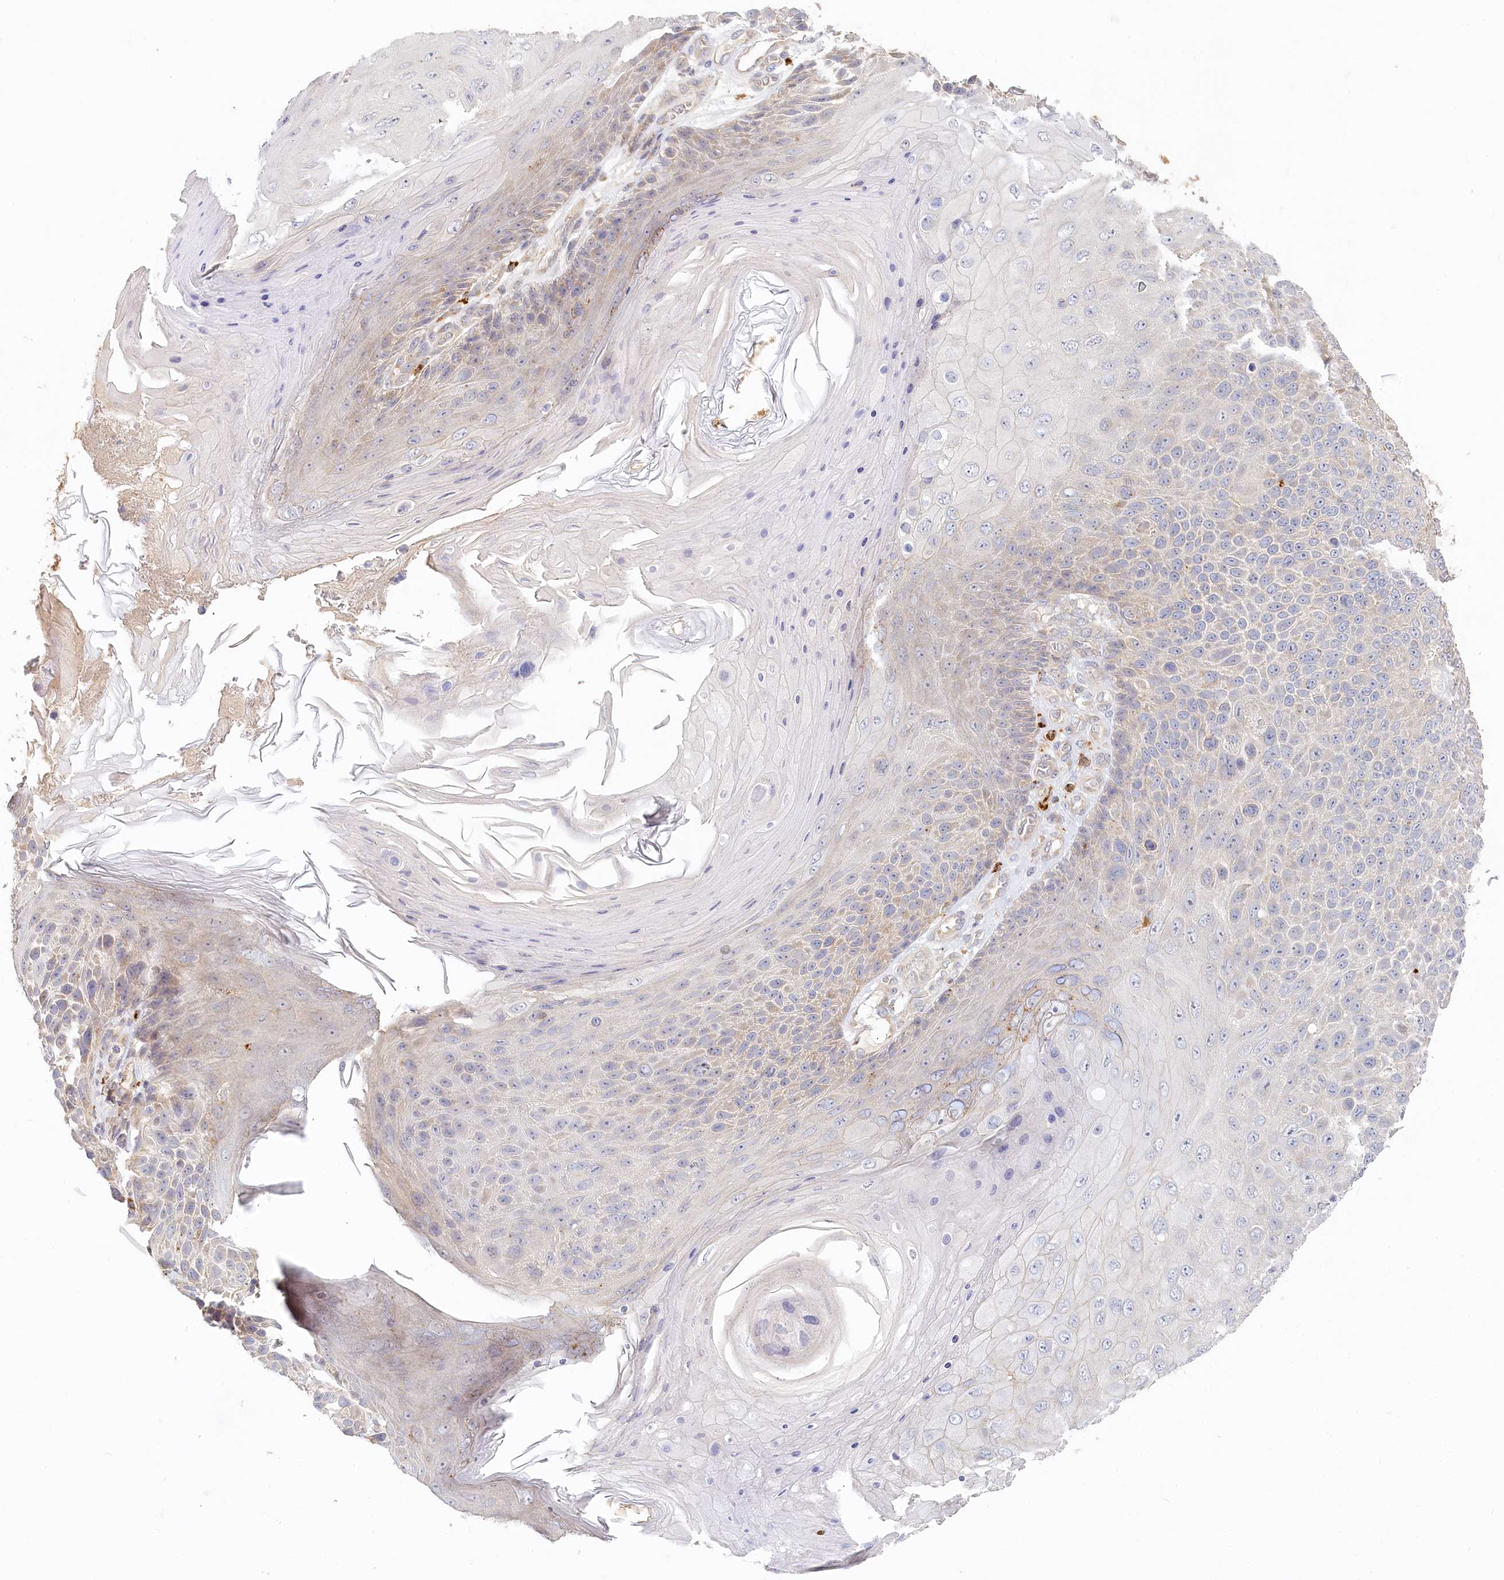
{"staining": {"intensity": "negative", "quantity": "none", "location": "none"}, "tissue": "skin cancer", "cell_type": "Tumor cells", "image_type": "cancer", "snomed": [{"axis": "morphology", "description": "Squamous cell carcinoma, NOS"}, {"axis": "topography", "description": "Skin"}], "caption": "An image of human squamous cell carcinoma (skin) is negative for staining in tumor cells.", "gene": "VSIG1", "patient": {"sex": "female", "age": 88}}